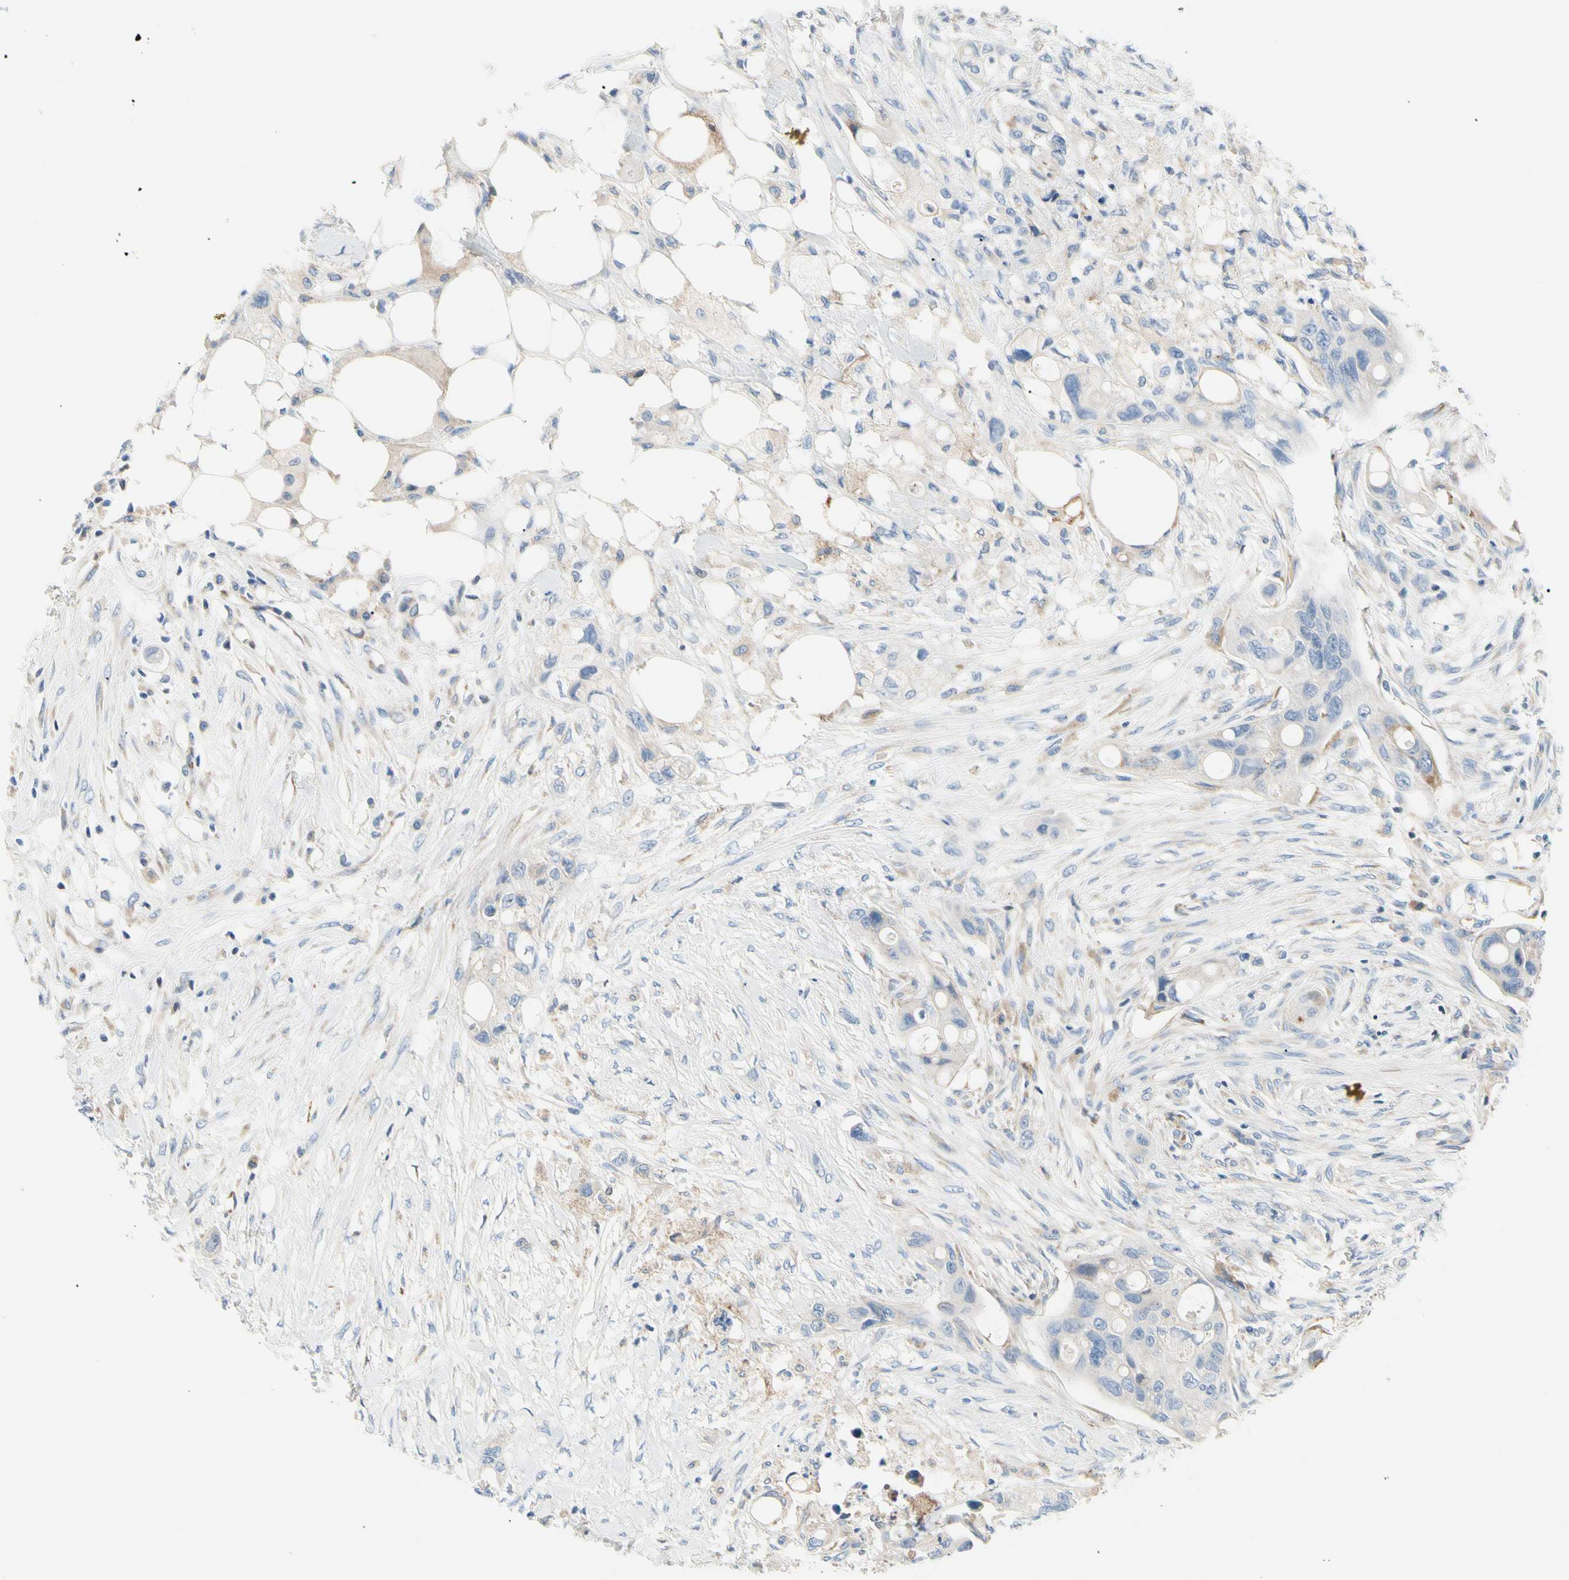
{"staining": {"intensity": "negative", "quantity": "none", "location": "none"}, "tissue": "colorectal cancer", "cell_type": "Tumor cells", "image_type": "cancer", "snomed": [{"axis": "morphology", "description": "Adenocarcinoma, NOS"}, {"axis": "topography", "description": "Colon"}], "caption": "A micrograph of colorectal cancer stained for a protein demonstrates no brown staining in tumor cells.", "gene": "STXBP1", "patient": {"sex": "female", "age": 57}}